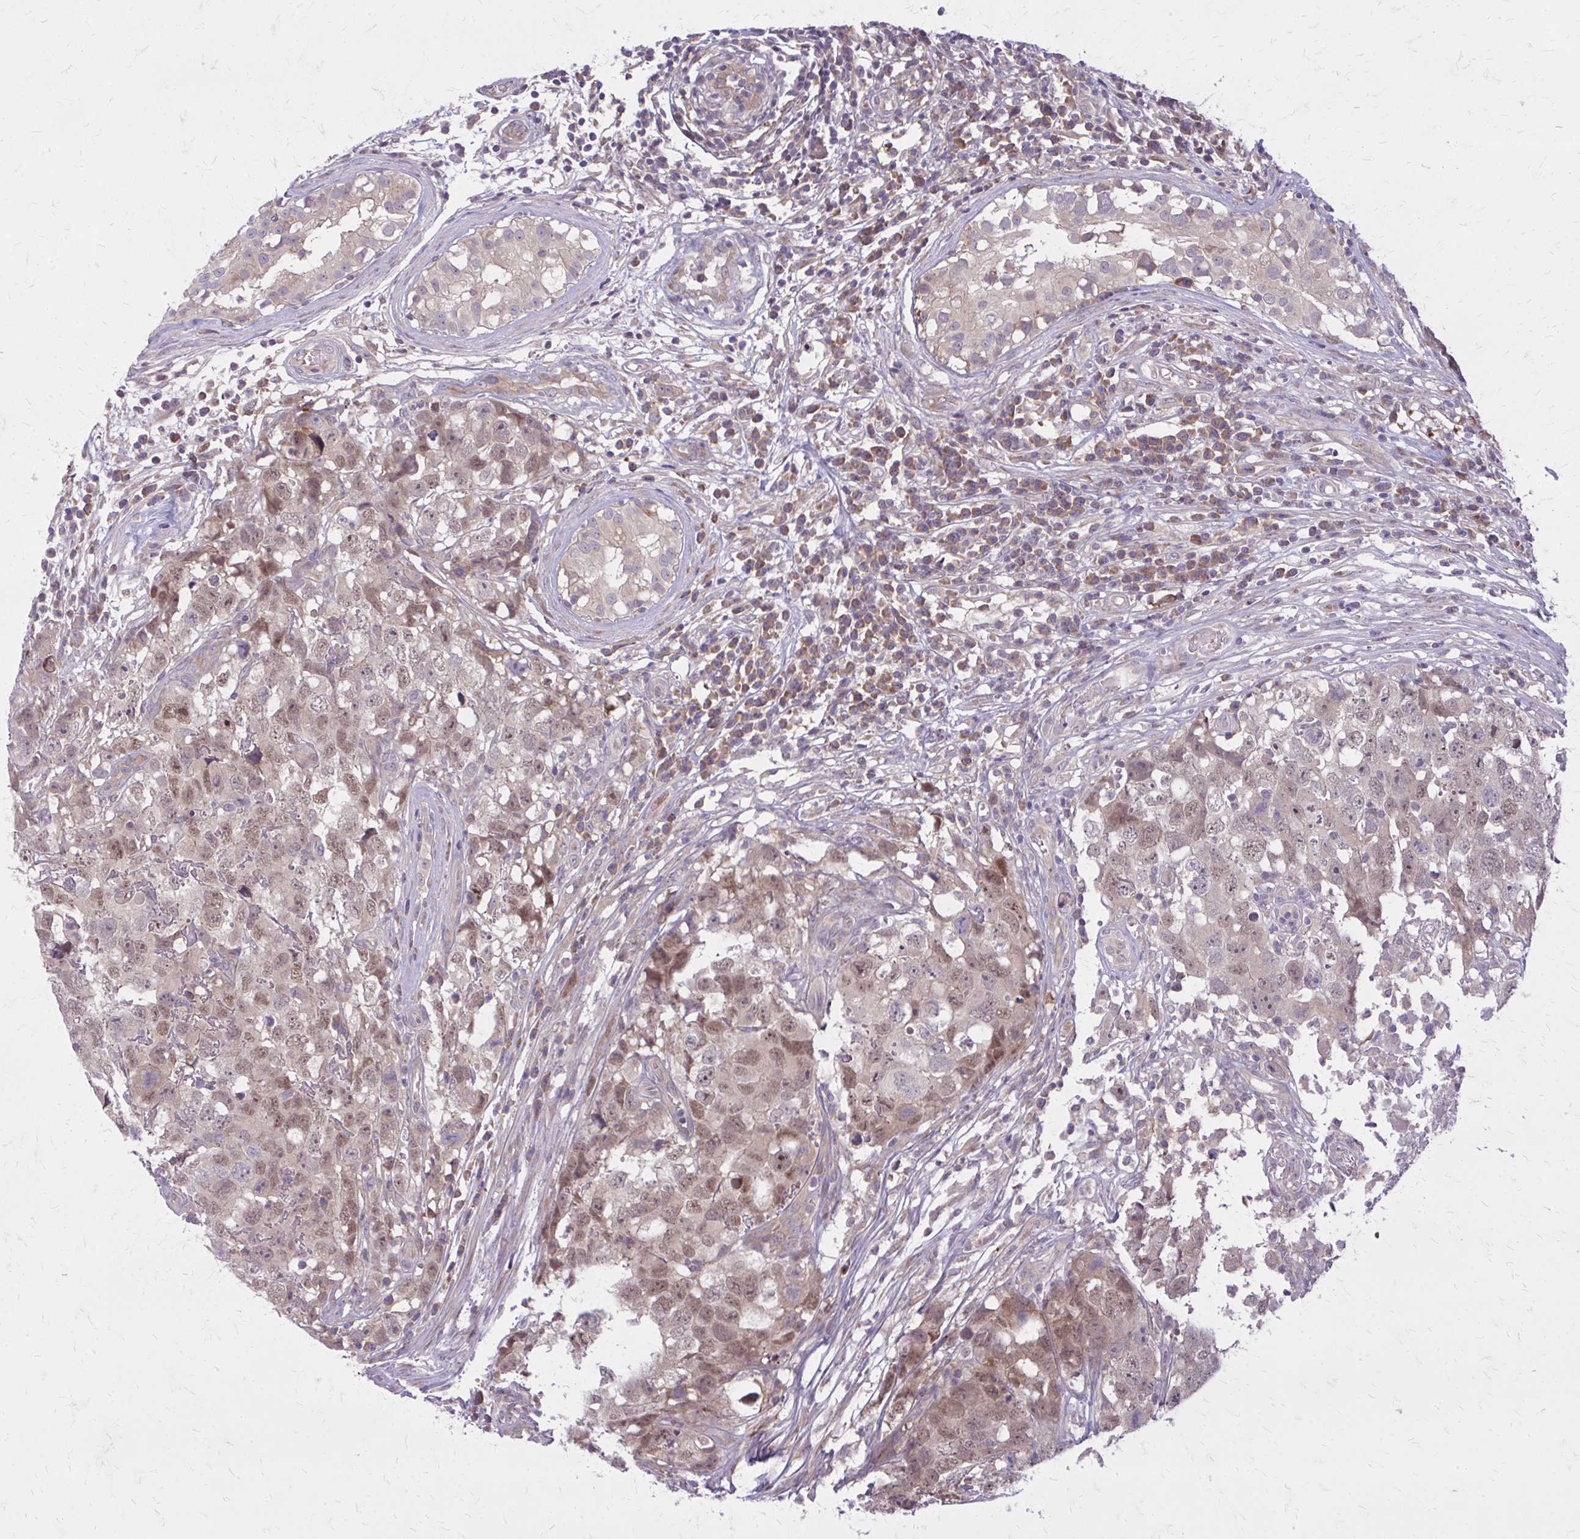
{"staining": {"intensity": "weak", "quantity": "25%-75%", "location": "nuclear"}, "tissue": "testis cancer", "cell_type": "Tumor cells", "image_type": "cancer", "snomed": [{"axis": "morphology", "description": "Carcinoma, Embryonal, NOS"}, {"axis": "topography", "description": "Testis"}], "caption": "This histopathology image displays testis embryonal carcinoma stained with immunohistochemistry (IHC) to label a protein in brown. The nuclear of tumor cells show weak positivity for the protein. Nuclei are counter-stained blue.", "gene": "OXNAD1", "patient": {"sex": "male", "age": 22}}